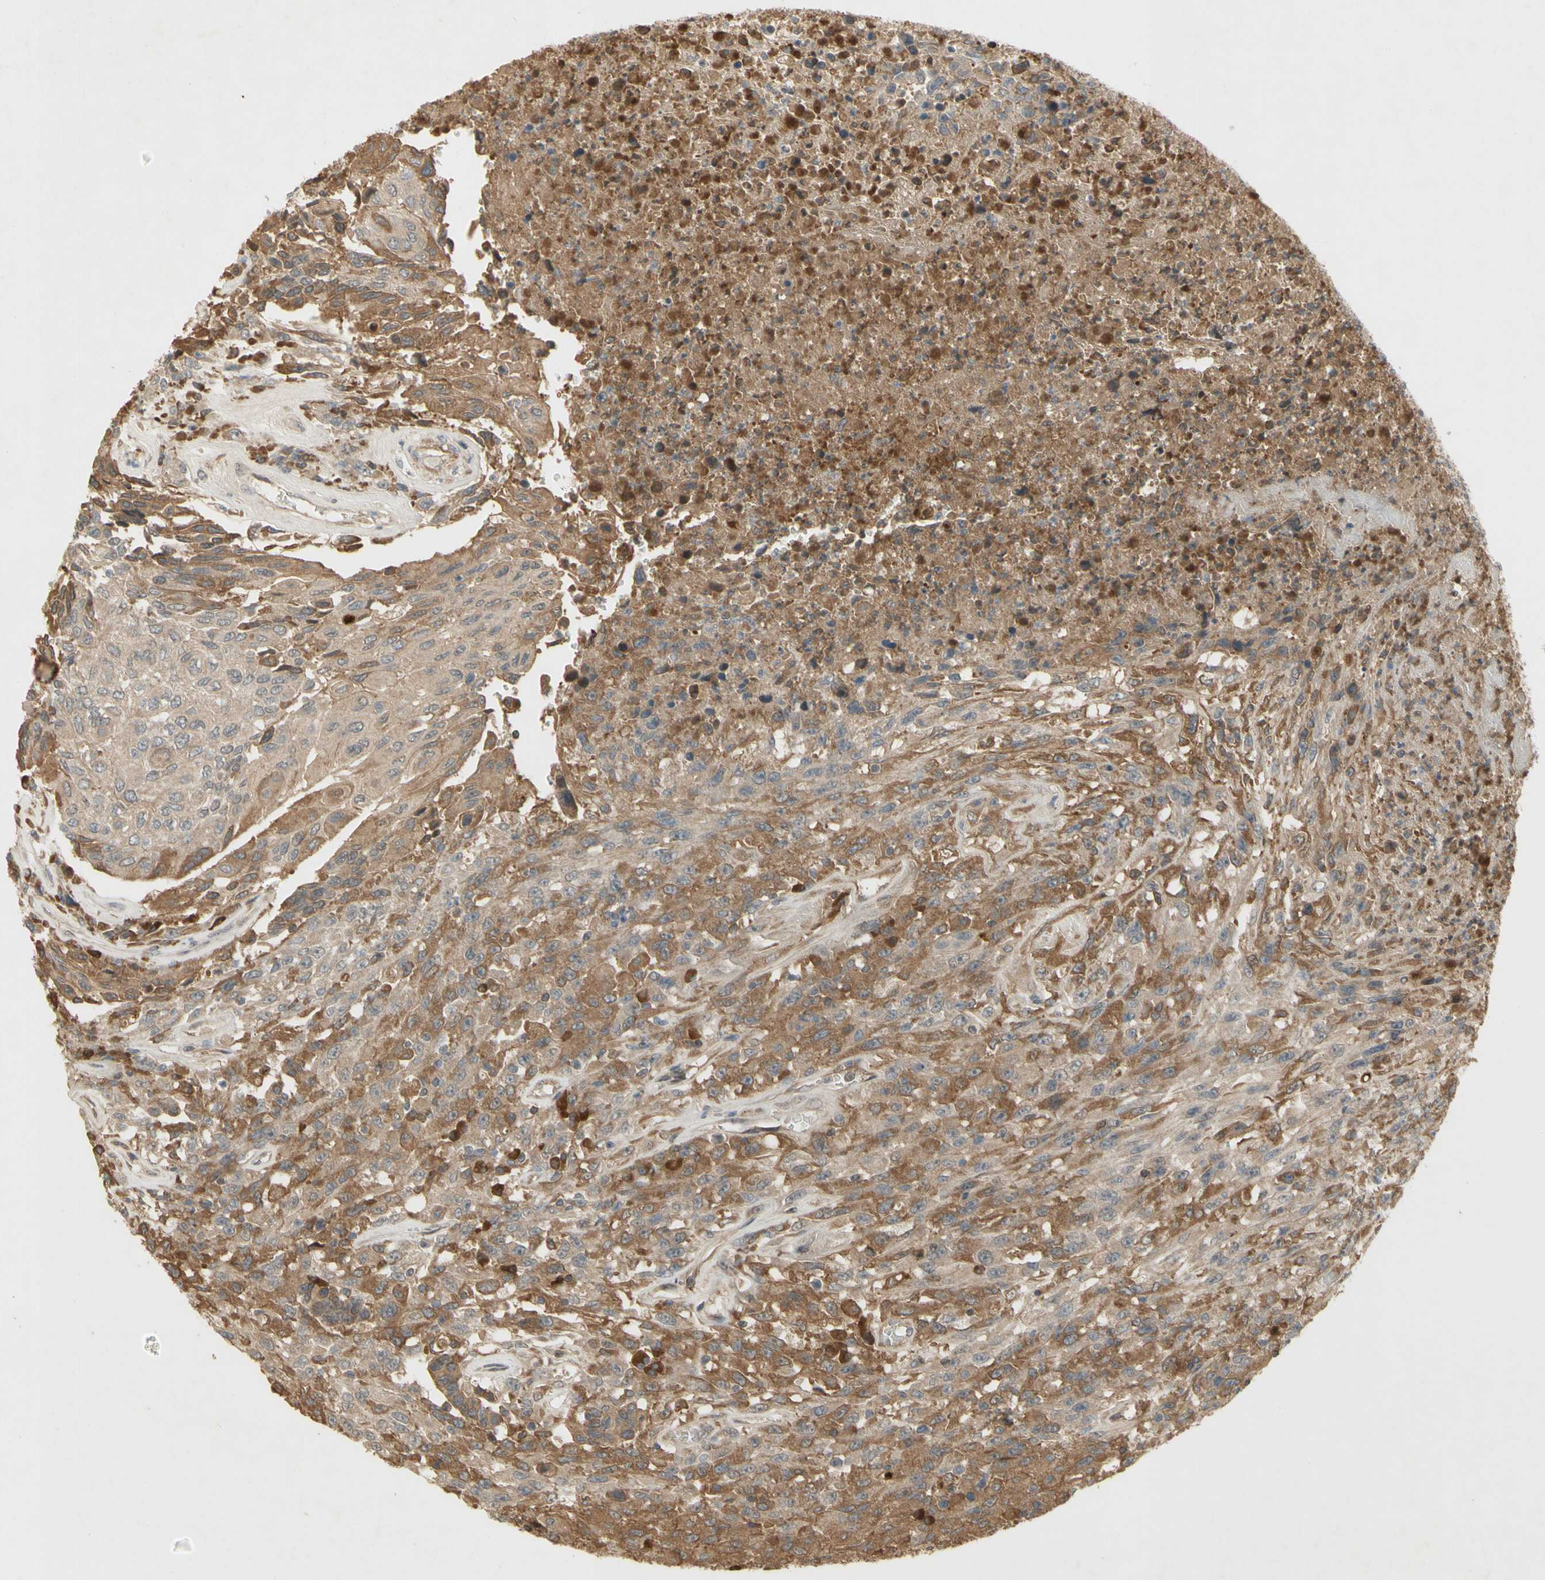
{"staining": {"intensity": "moderate", "quantity": "25%-75%", "location": "cytoplasmic/membranous"}, "tissue": "urothelial cancer", "cell_type": "Tumor cells", "image_type": "cancer", "snomed": [{"axis": "morphology", "description": "Urothelial carcinoma, High grade"}, {"axis": "topography", "description": "Urinary bladder"}], "caption": "Tumor cells display medium levels of moderate cytoplasmic/membranous staining in approximately 25%-75% of cells in high-grade urothelial carcinoma.", "gene": "NRG4", "patient": {"sex": "male", "age": 66}}